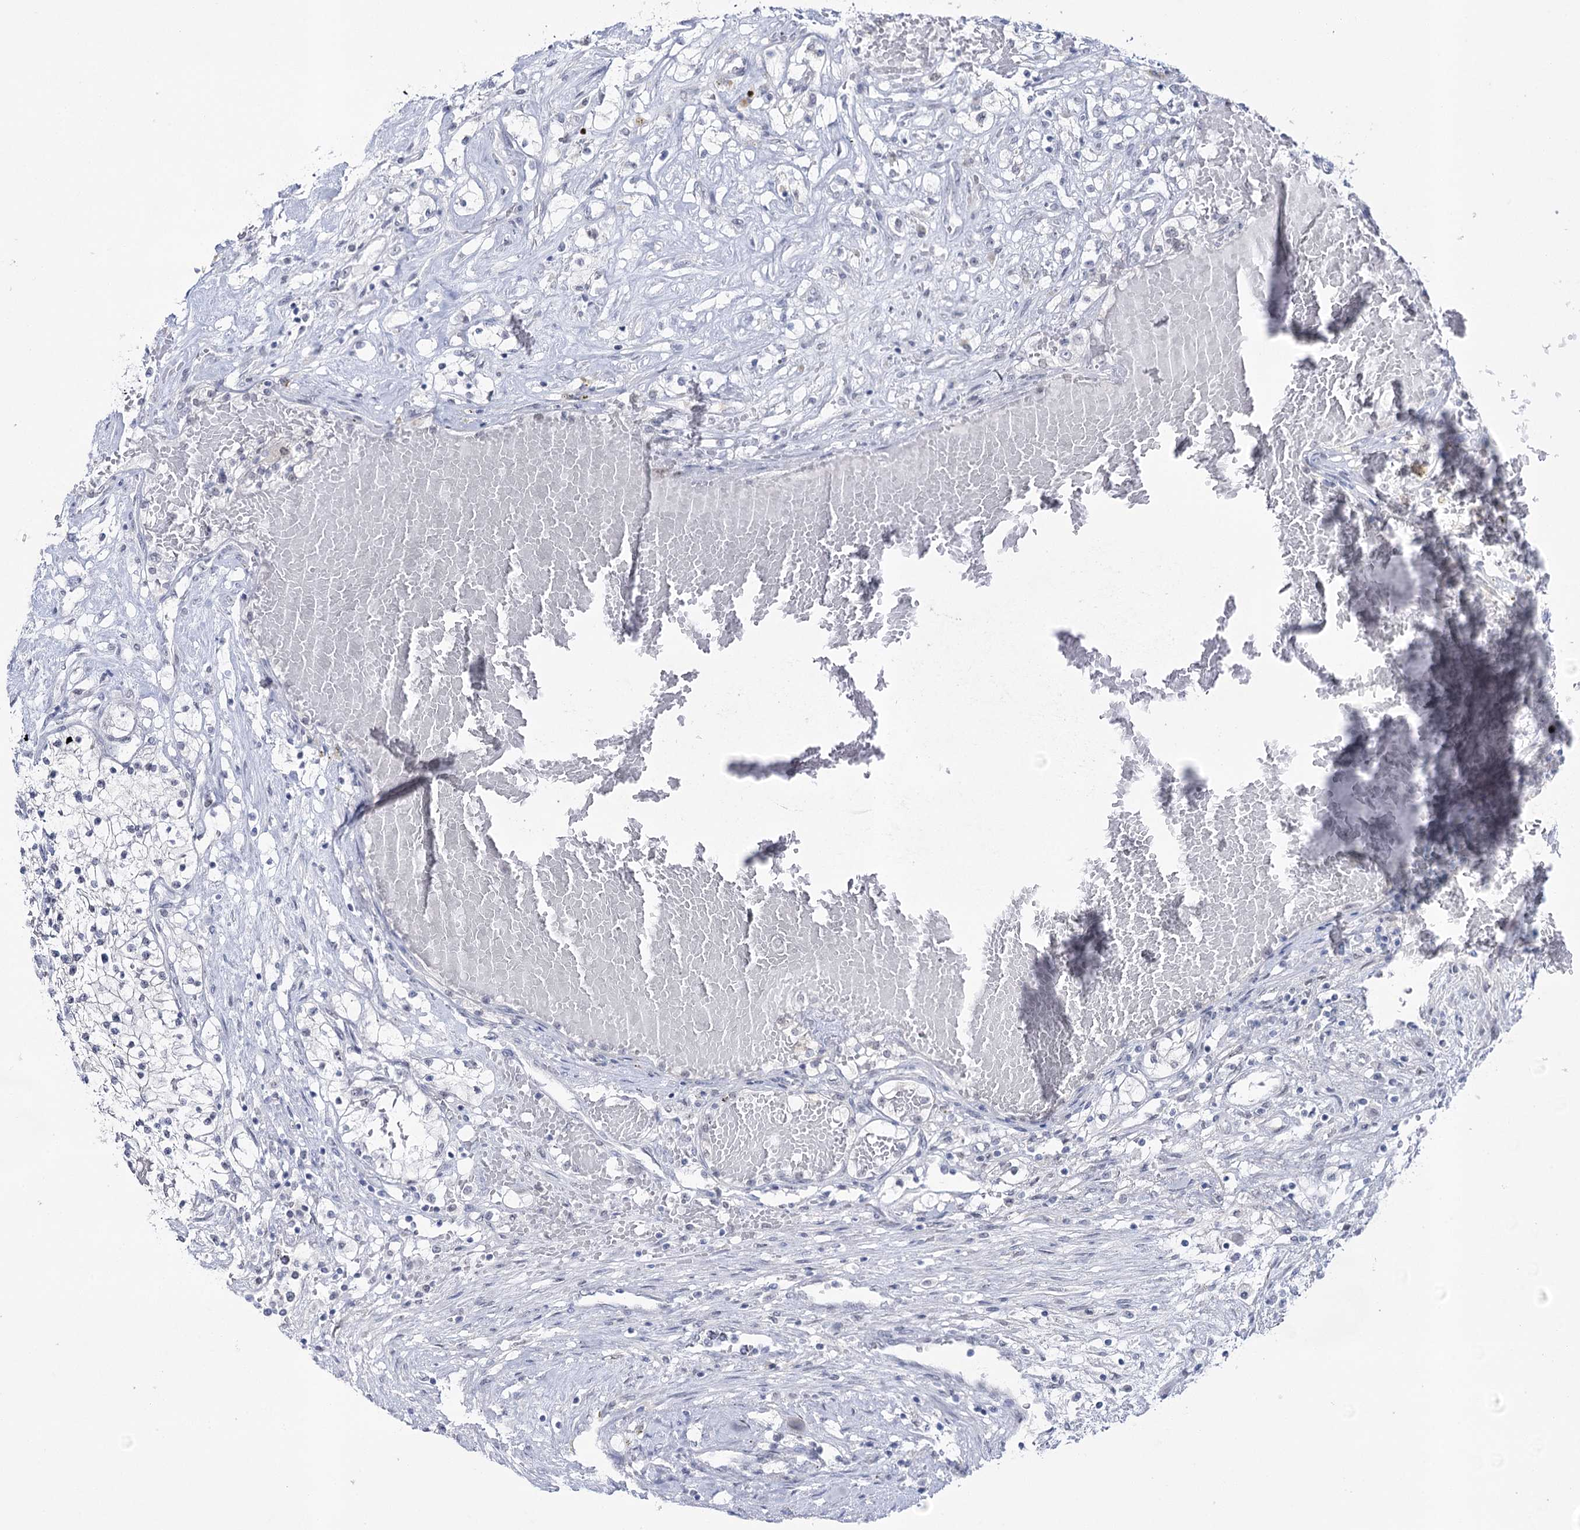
{"staining": {"intensity": "negative", "quantity": "none", "location": "none"}, "tissue": "renal cancer", "cell_type": "Tumor cells", "image_type": "cancer", "snomed": [{"axis": "morphology", "description": "Normal tissue, NOS"}, {"axis": "morphology", "description": "Adenocarcinoma, NOS"}, {"axis": "topography", "description": "Kidney"}], "caption": "Tumor cells show no significant positivity in renal cancer (adenocarcinoma).", "gene": "ZC3H8", "patient": {"sex": "male", "age": 68}}